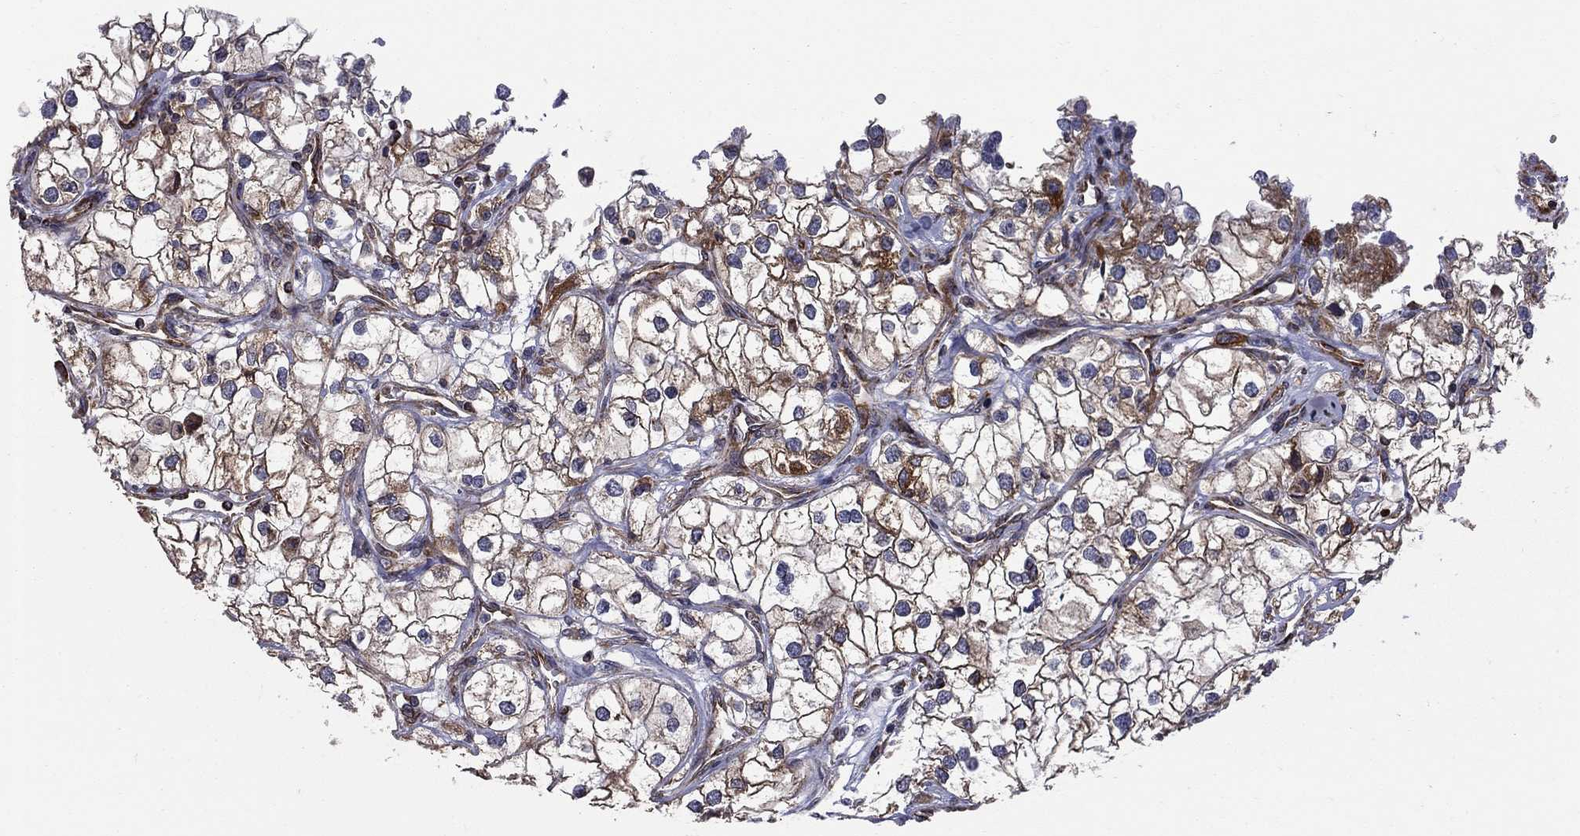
{"staining": {"intensity": "moderate", "quantity": ">75%", "location": "cytoplasmic/membranous"}, "tissue": "renal cancer", "cell_type": "Tumor cells", "image_type": "cancer", "snomed": [{"axis": "morphology", "description": "Adenocarcinoma, NOS"}, {"axis": "topography", "description": "Kidney"}], "caption": "Immunohistochemistry (IHC) (DAB) staining of renal adenocarcinoma reveals moderate cytoplasmic/membranous protein staining in about >75% of tumor cells. (DAB IHC with brightfield microscopy, high magnification).", "gene": "CLPTM1", "patient": {"sex": "male", "age": 59}}